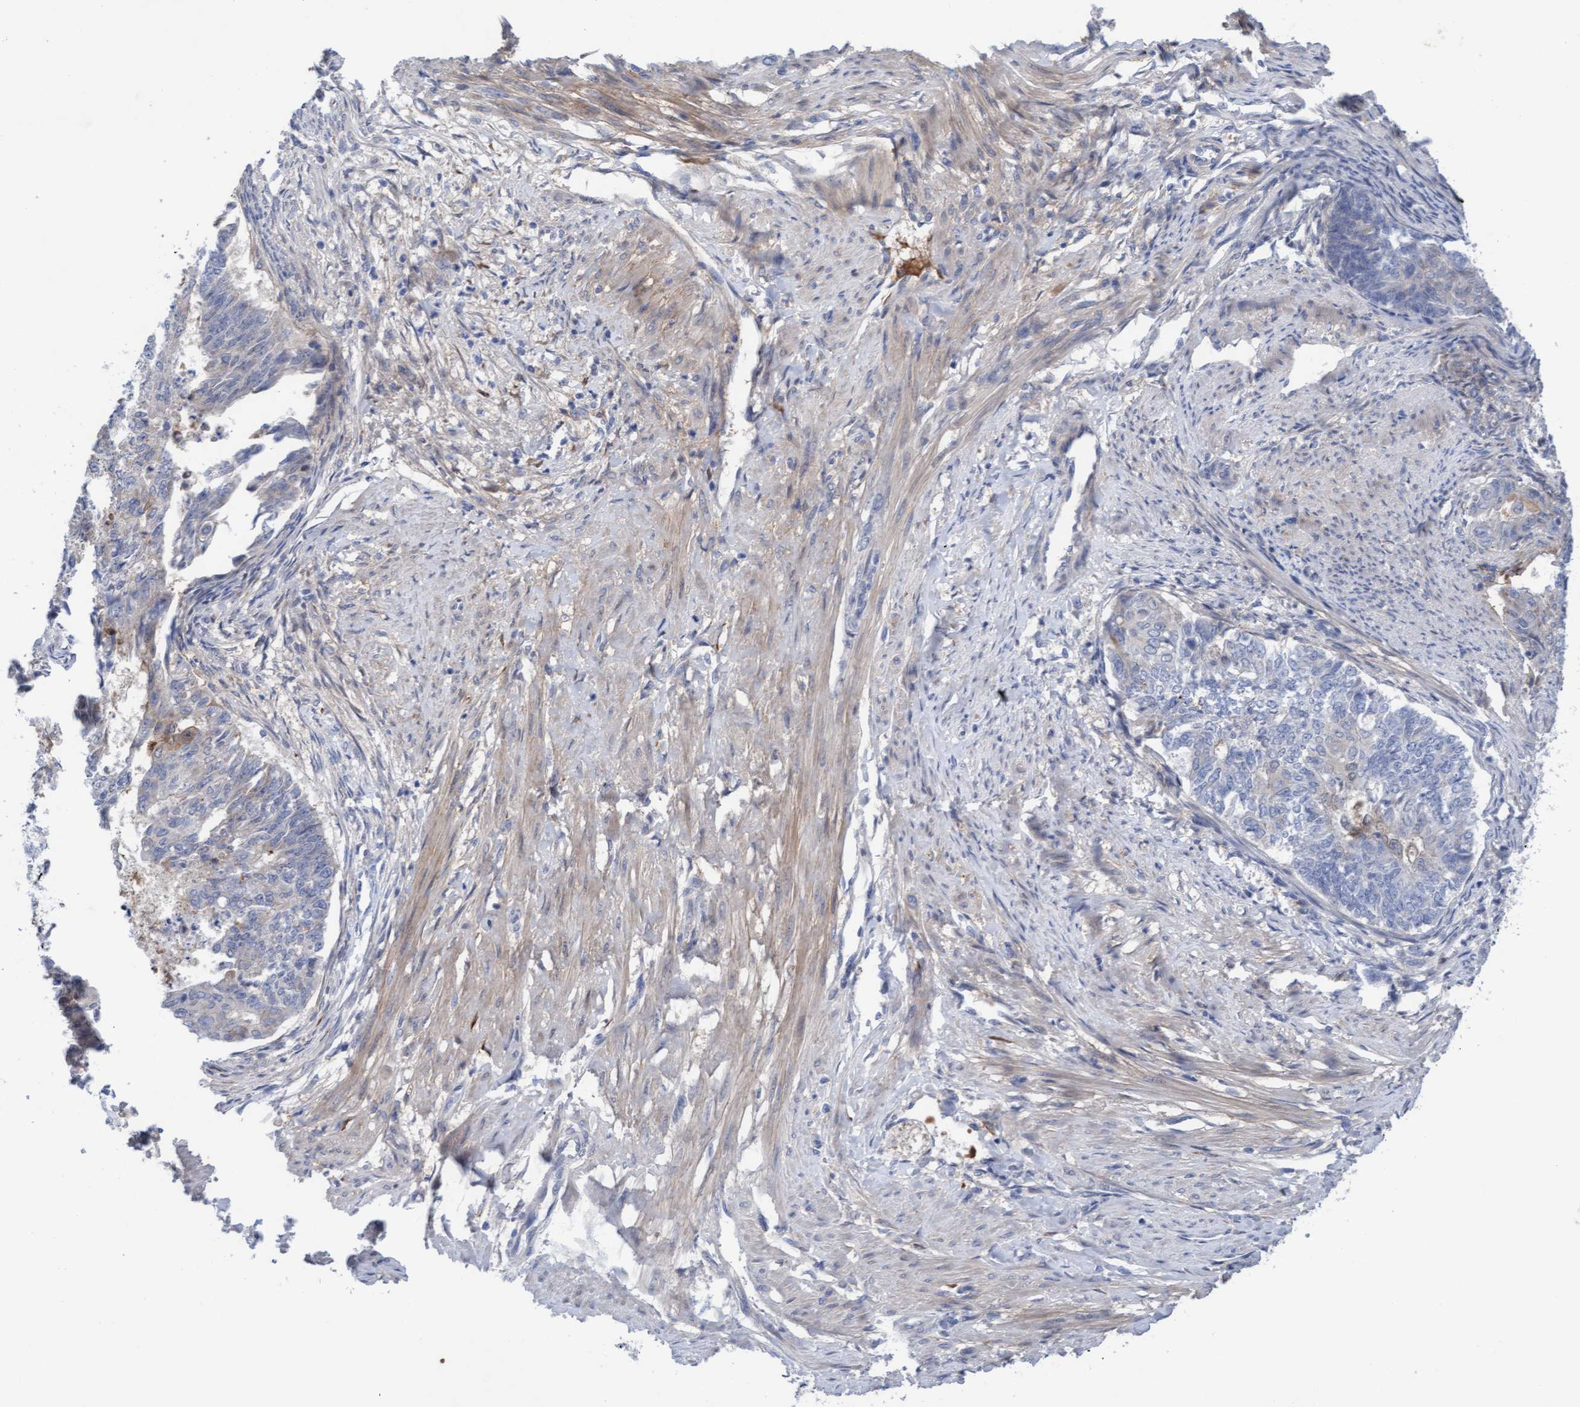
{"staining": {"intensity": "weak", "quantity": "<25%", "location": "cytoplasmic/membranous"}, "tissue": "endometrial cancer", "cell_type": "Tumor cells", "image_type": "cancer", "snomed": [{"axis": "morphology", "description": "Adenocarcinoma, NOS"}, {"axis": "topography", "description": "Endometrium"}], "caption": "IHC of endometrial adenocarcinoma reveals no positivity in tumor cells.", "gene": "PLCD1", "patient": {"sex": "female", "age": 32}}